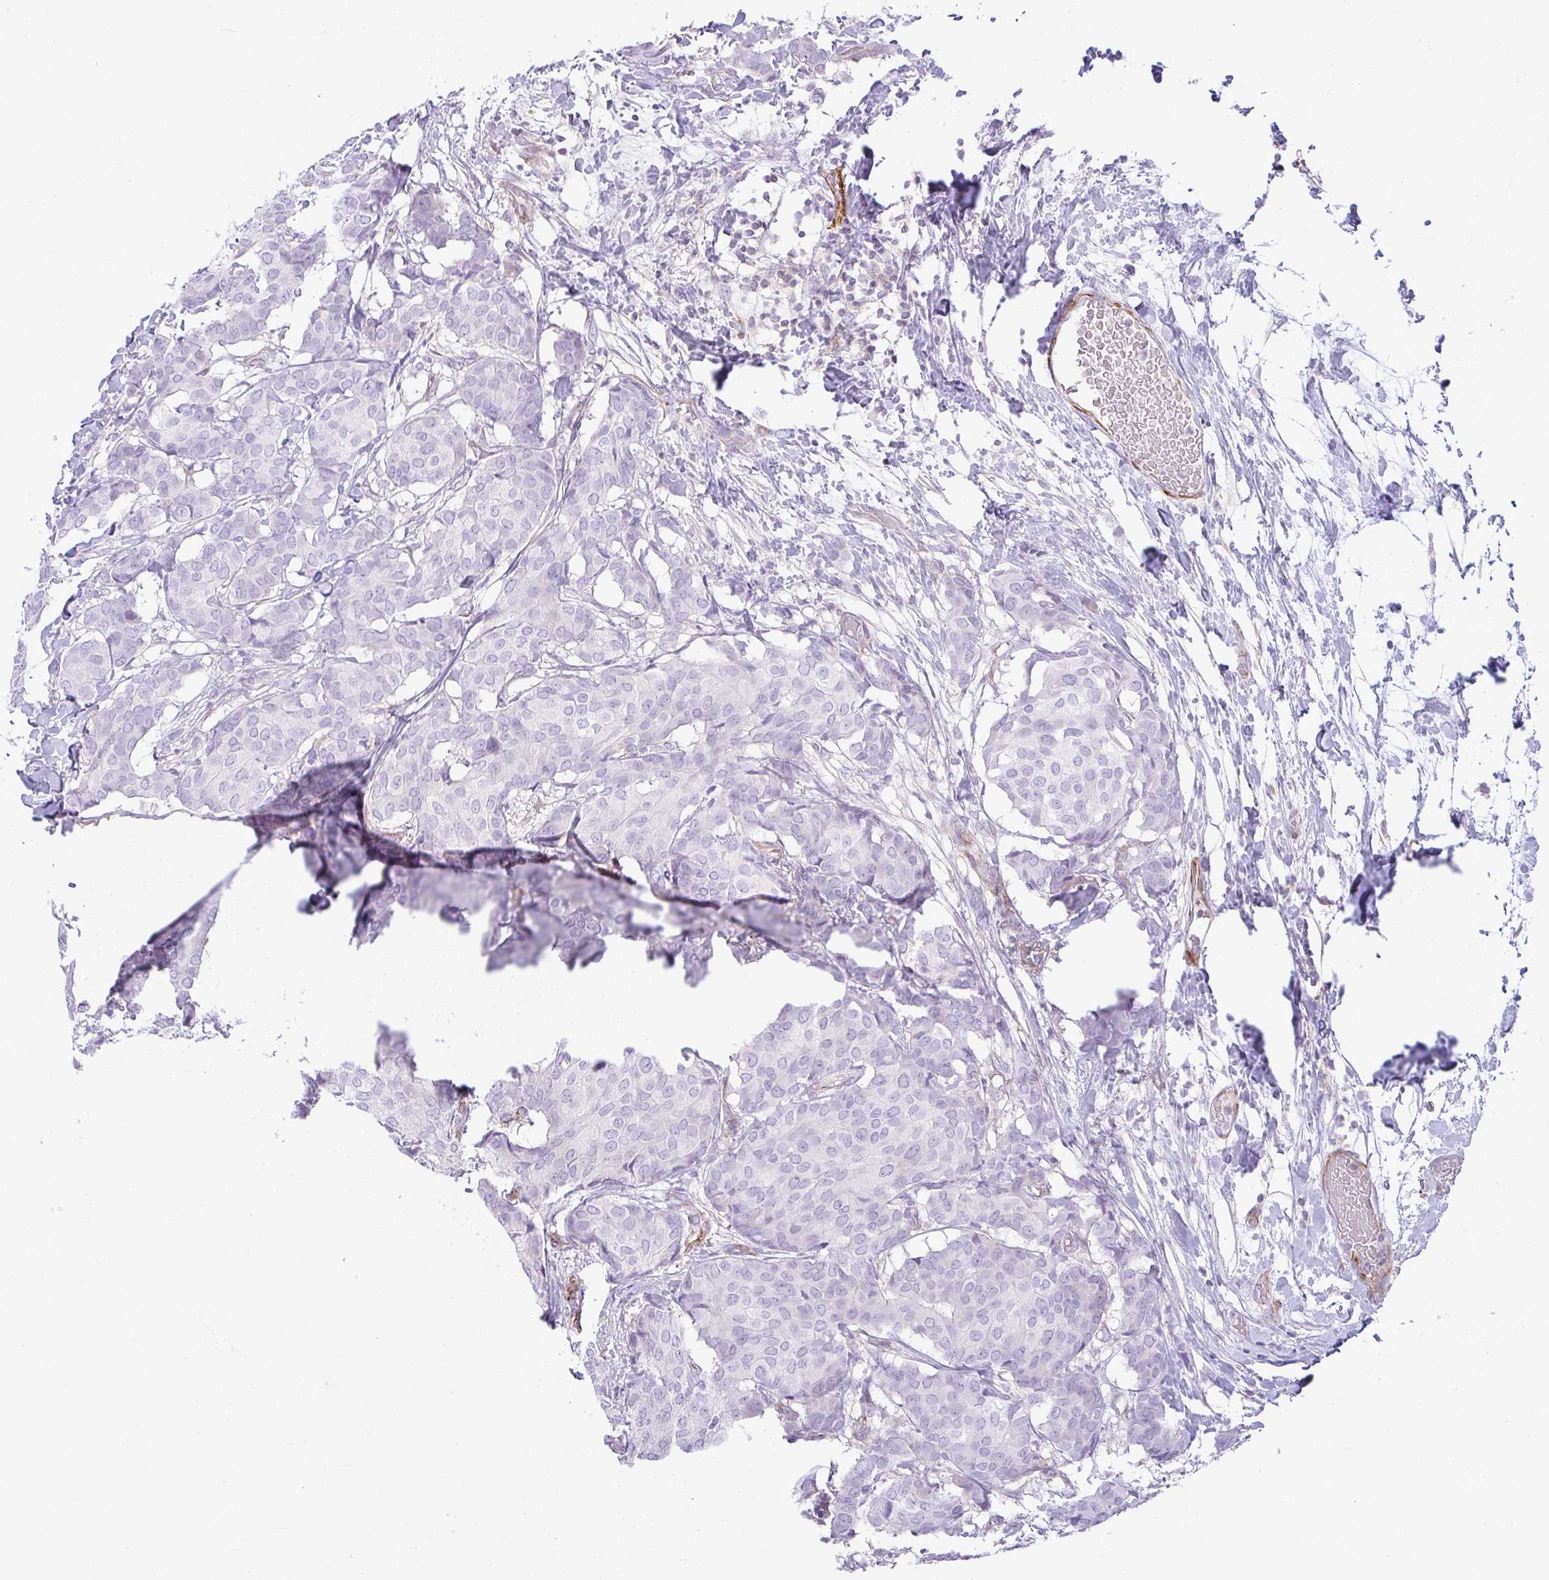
{"staining": {"intensity": "negative", "quantity": "none", "location": "none"}, "tissue": "breast cancer", "cell_type": "Tumor cells", "image_type": "cancer", "snomed": [{"axis": "morphology", "description": "Duct carcinoma"}, {"axis": "topography", "description": "Breast"}], "caption": "Human breast cancer (infiltrating ductal carcinoma) stained for a protein using immunohistochemistry demonstrates no expression in tumor cells.", "gene": "CDRT15", "patient": {"sex": "female", "age": 75}}